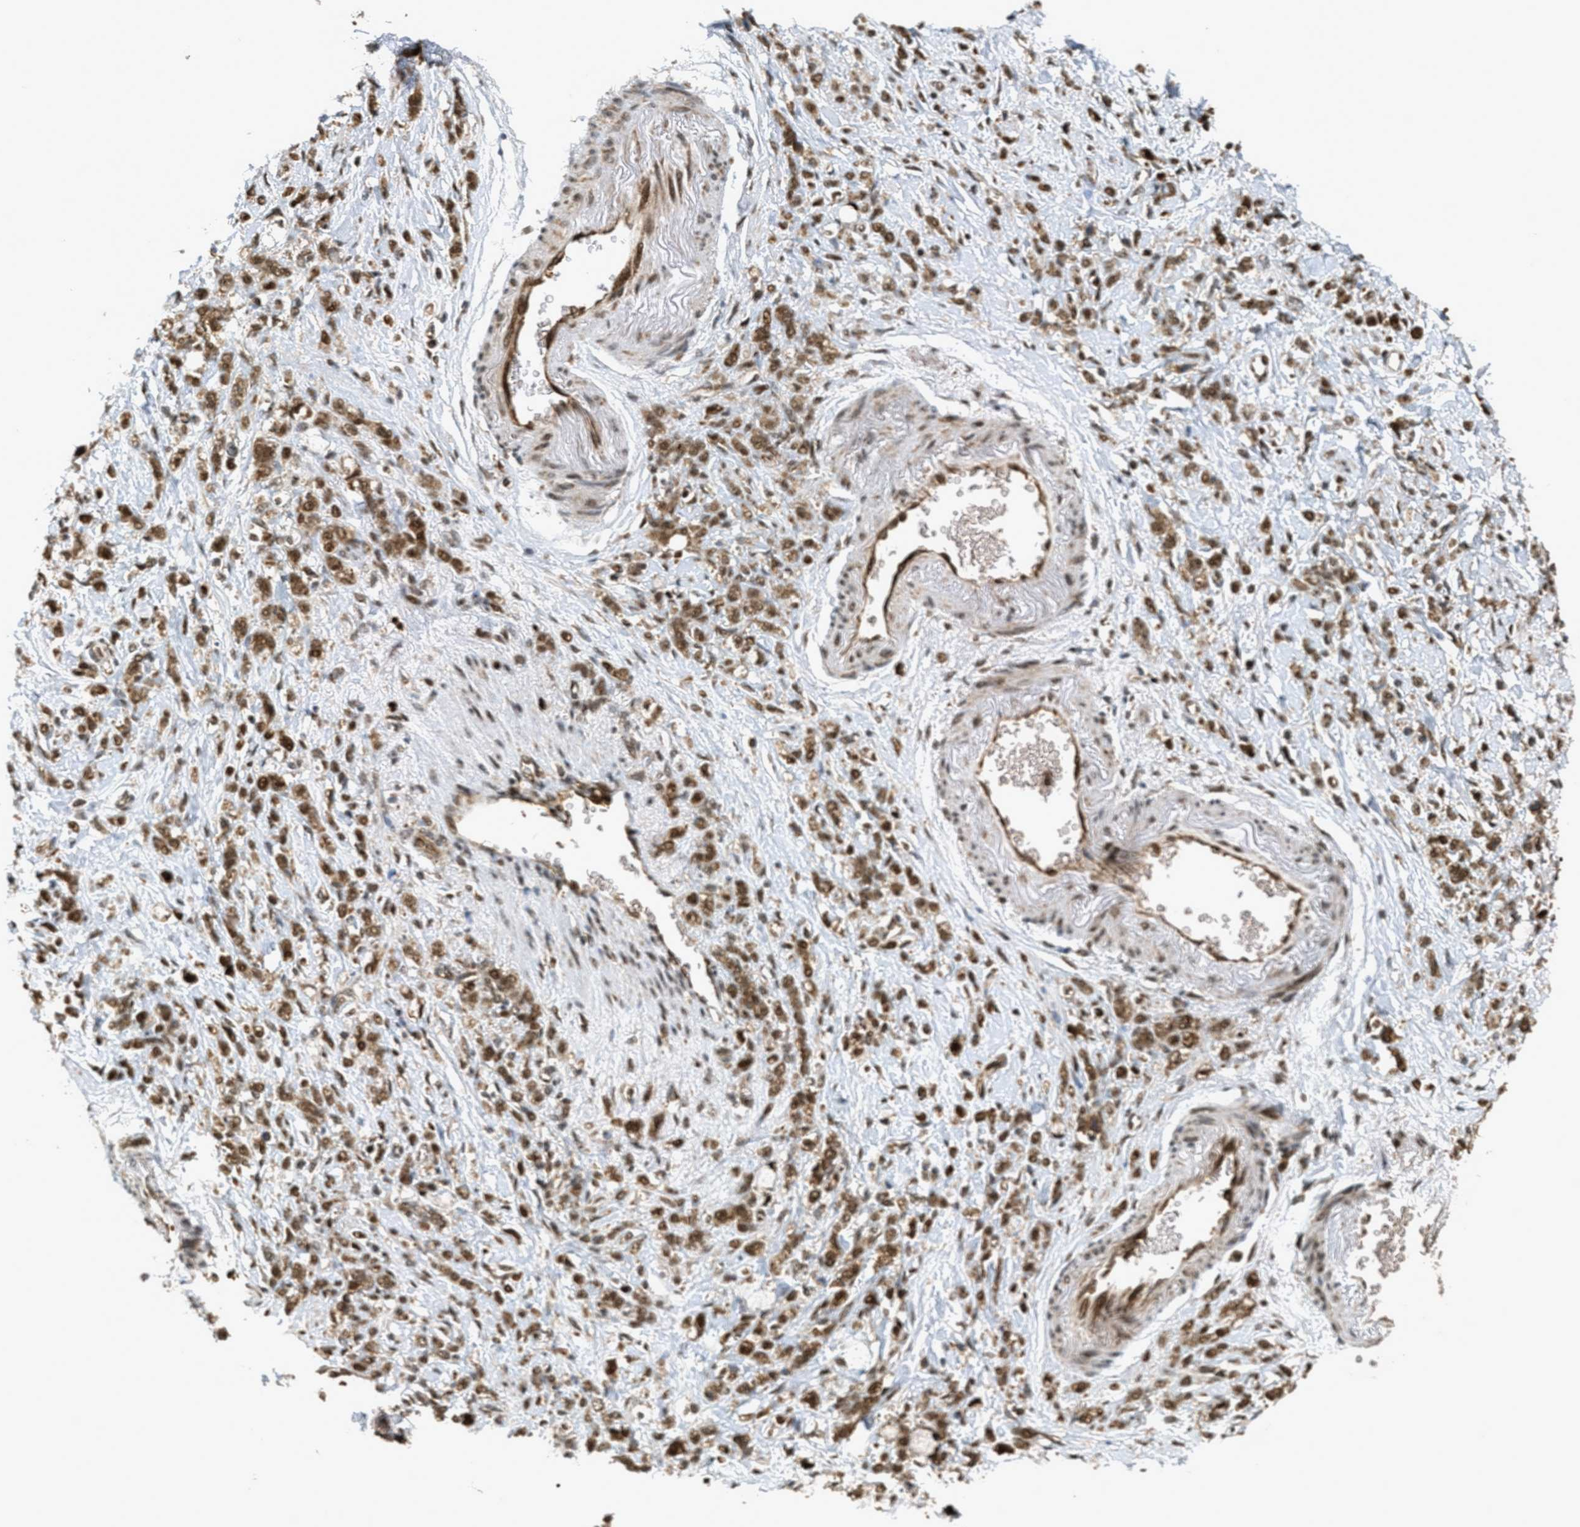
{"staining": {"intensity": "moderate", "quantity": ">75%", "location": "cytoplasmic/membranous,nuclear"}, "tissue": "stomach cancer", "cell_type": "Tumor cells", "image_type": "cancer", "snomed": [{"axis": "morphology", "description": "Normal tissue, NOS"}, {"axis": "morphology", "description": "Adenocarcinoma, NOS"}, {"axis": "topography", "description": "Stomach"}], "caption": "Immunohistochemistry (IHC) (DAB (3,3'-diaminobenzidine)) staining of human adenocarcinoma (stomach) demonstrates moderate cytoplasmic/membranous and nuclear protein staining in approximately >75% of tumor cells.", "gene": "TLK1", "patient": {"sex": "male", "age": 82}}